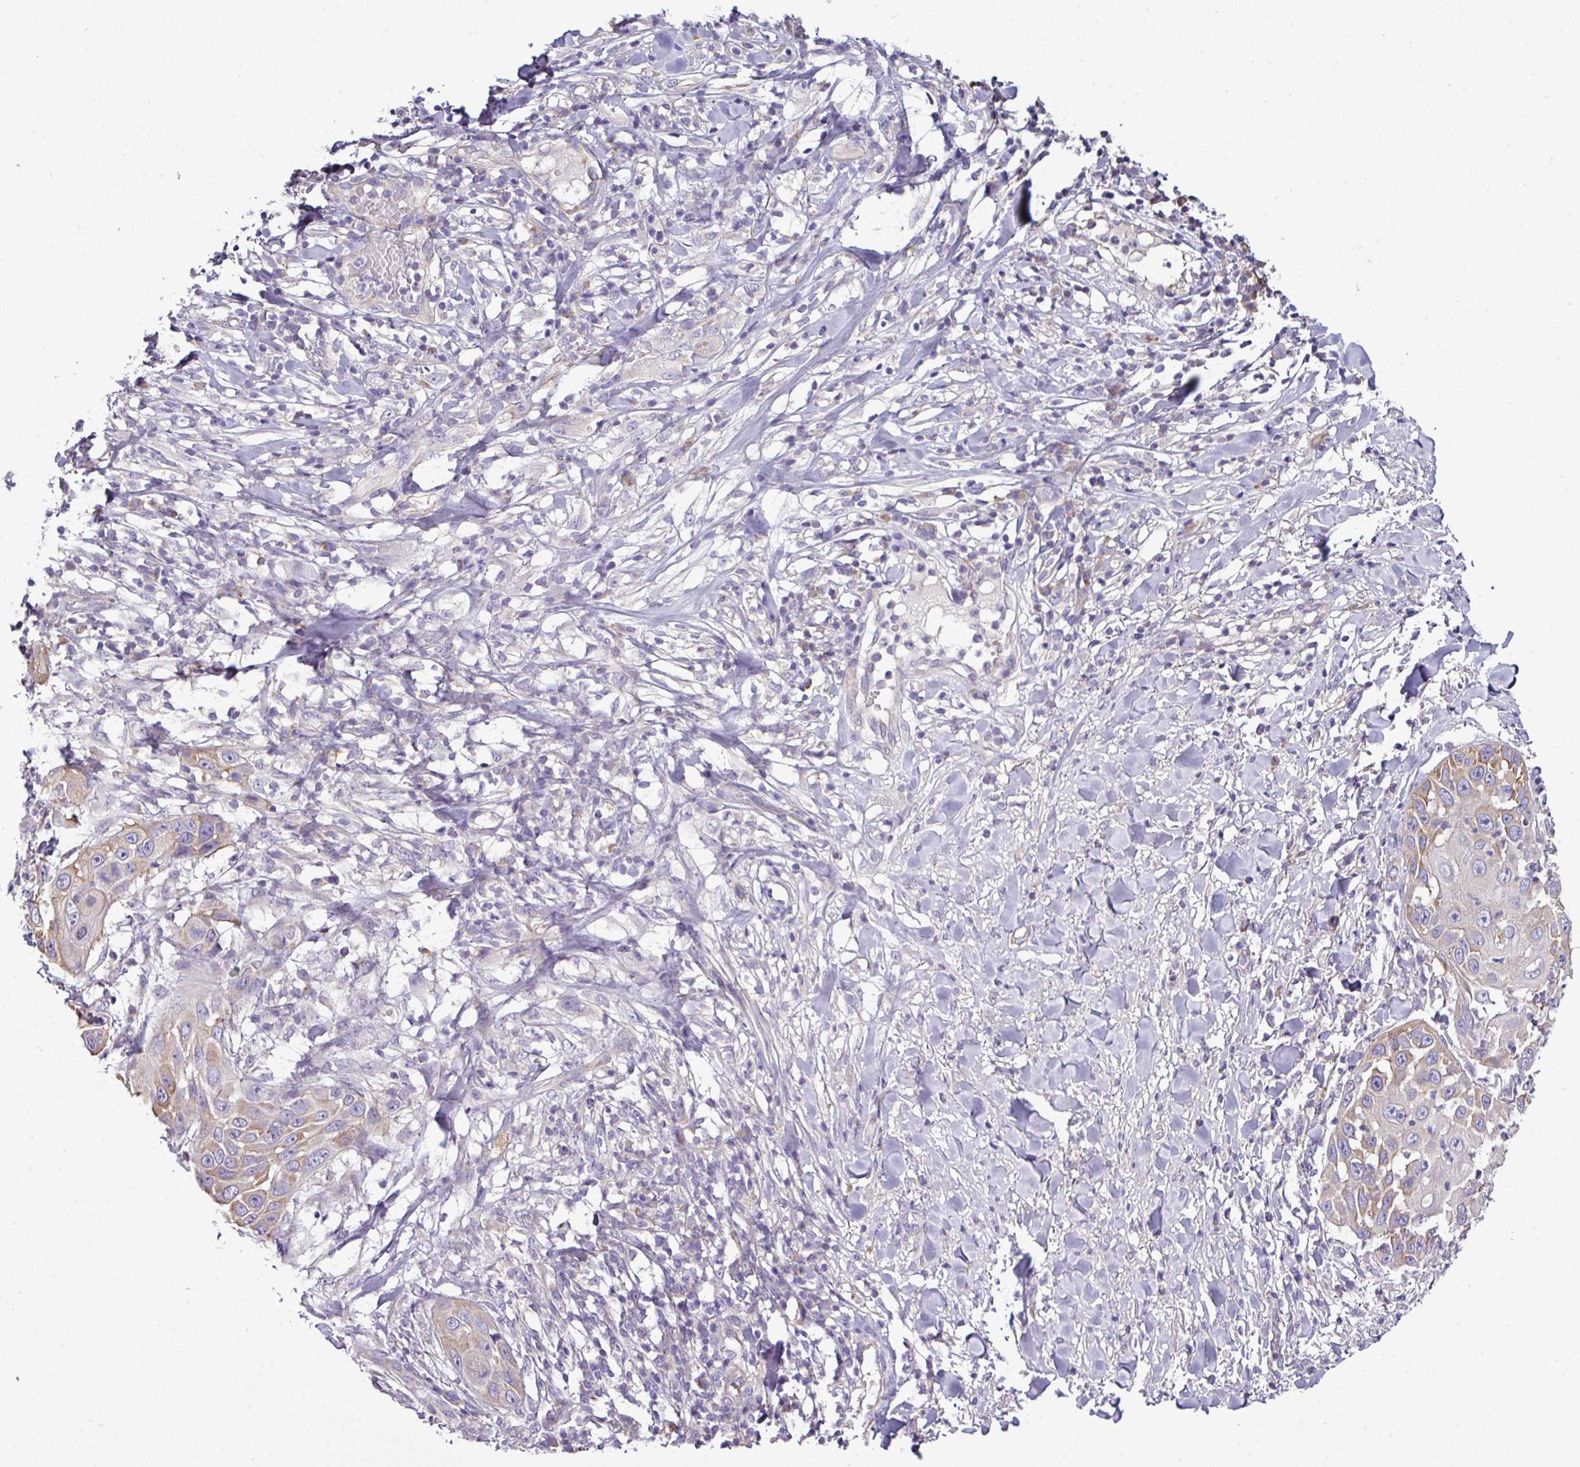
{"staining": {"intensity": "weak", "quantity": "25%-75%", "location": "cytoplasmic/membranous"}, "tissue": "skin cancer", "cell_type": "Tumor cells", "image_type": "cancer", "snomed": [{"axis": "morphology", "description": "Squamous cell carcinoma, NOS"}, {"axis": "topography", "description": "Skin"}], "caption": "Immunohistochemical staining of skin cancer (squamous cell carcinoma) exhibits low levels of weak cytoplasmic/membranous protein staining in about 25%-75% of tumor cells.", "gene": "AGAP5", "patient": {"sex": "female", "age": 44}}